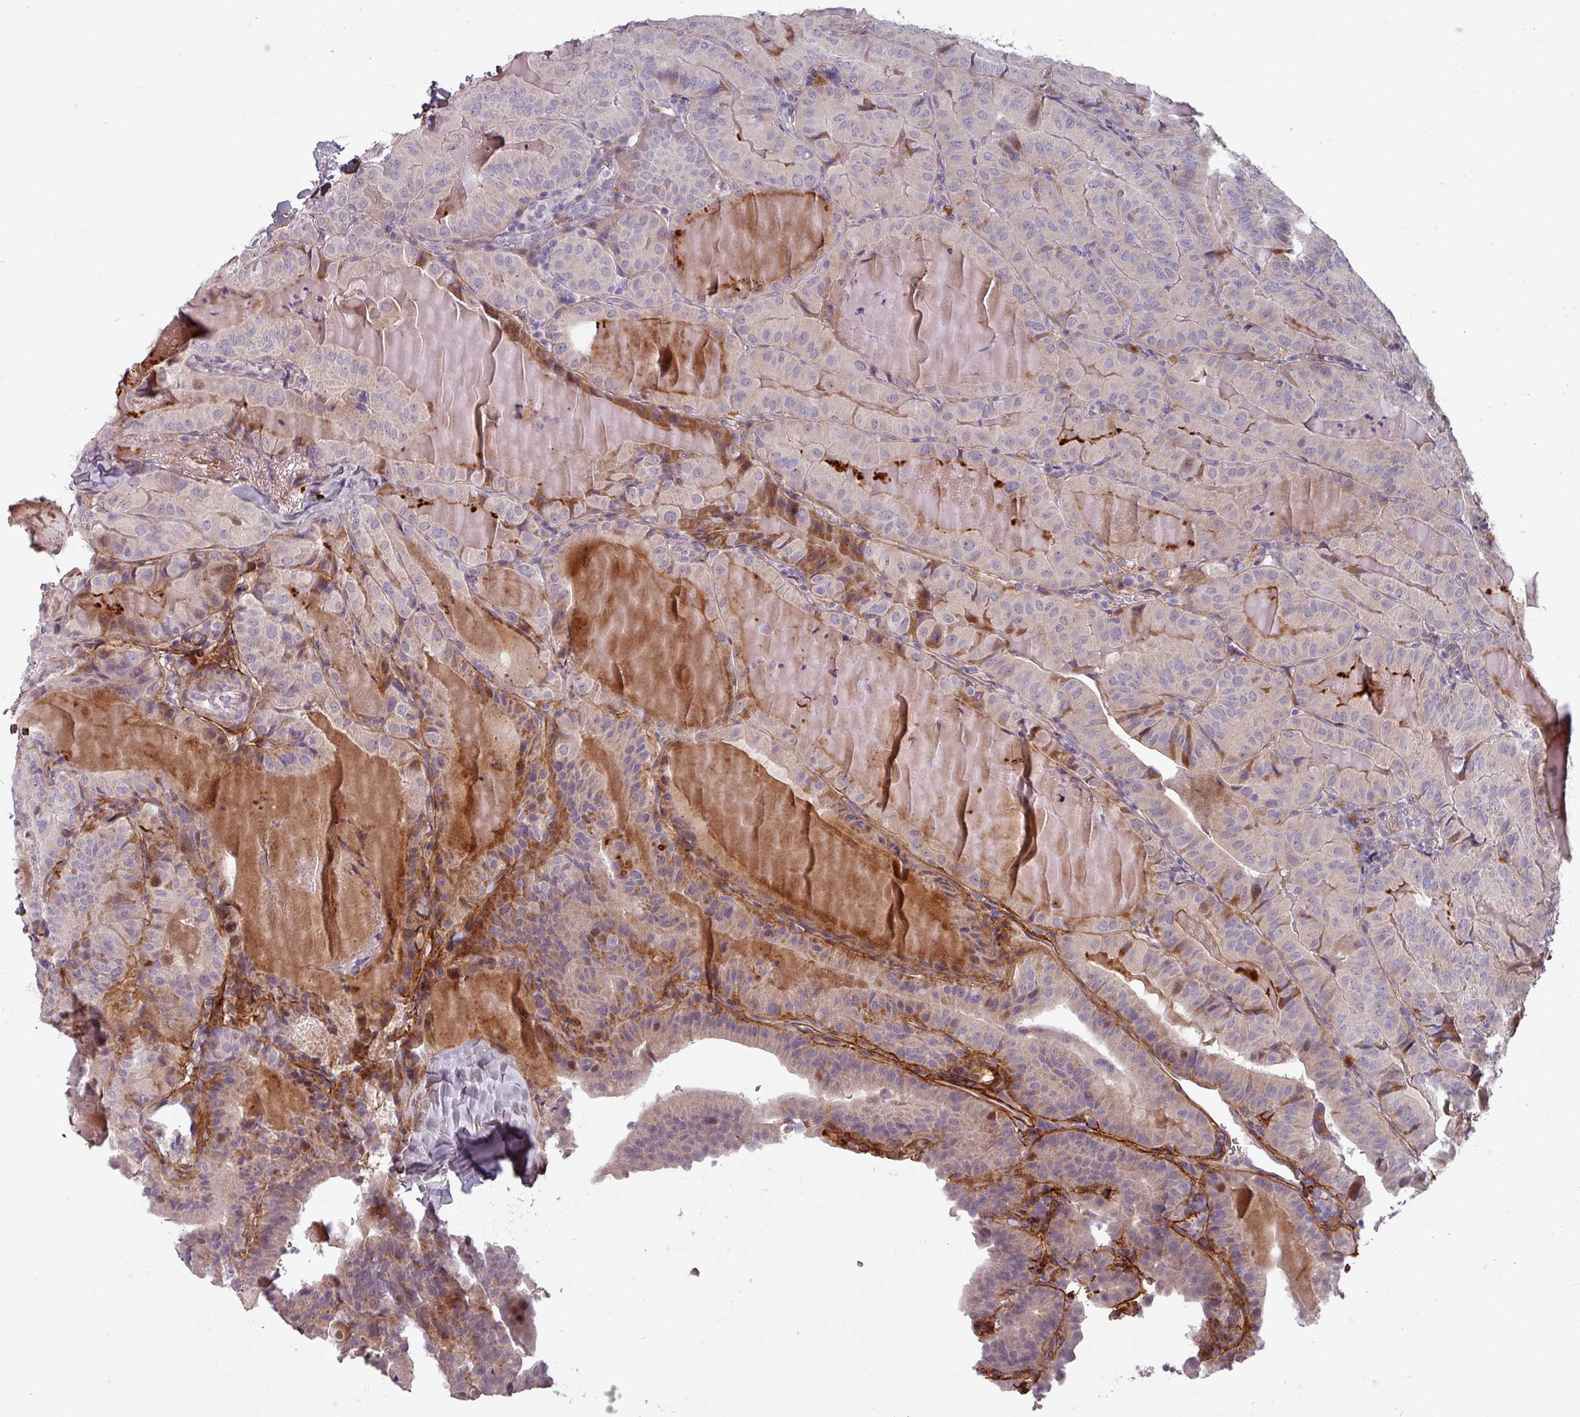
{"staining": {"intensity": "moderate", "quantity": "<25%", "location": "cytoplasmic/membranous"}, "tissue": "thyroid cancer", "cell_type": "Tumor cells", "image_type": "cancer", "snomed": [{"axis": "morphology", "description": "Papillary adenocarcinoma, NOS"}, {"axis": "topography", "description": "Thyroid gland"}], "caption": "An immunohistochemistry image of neoplastic tissue is shown. Protein staining in brown highlights moderate cytoplasmic/membranous positivity in papillary adenocarcinoma (thyroid) within tumor cells. (DAB (3,3'-diaminobenzidine) IHC with brightfield microscopy, high magnification).", "gene": "CYB5RL", "patient": {"sex": "female", "age": 68}}